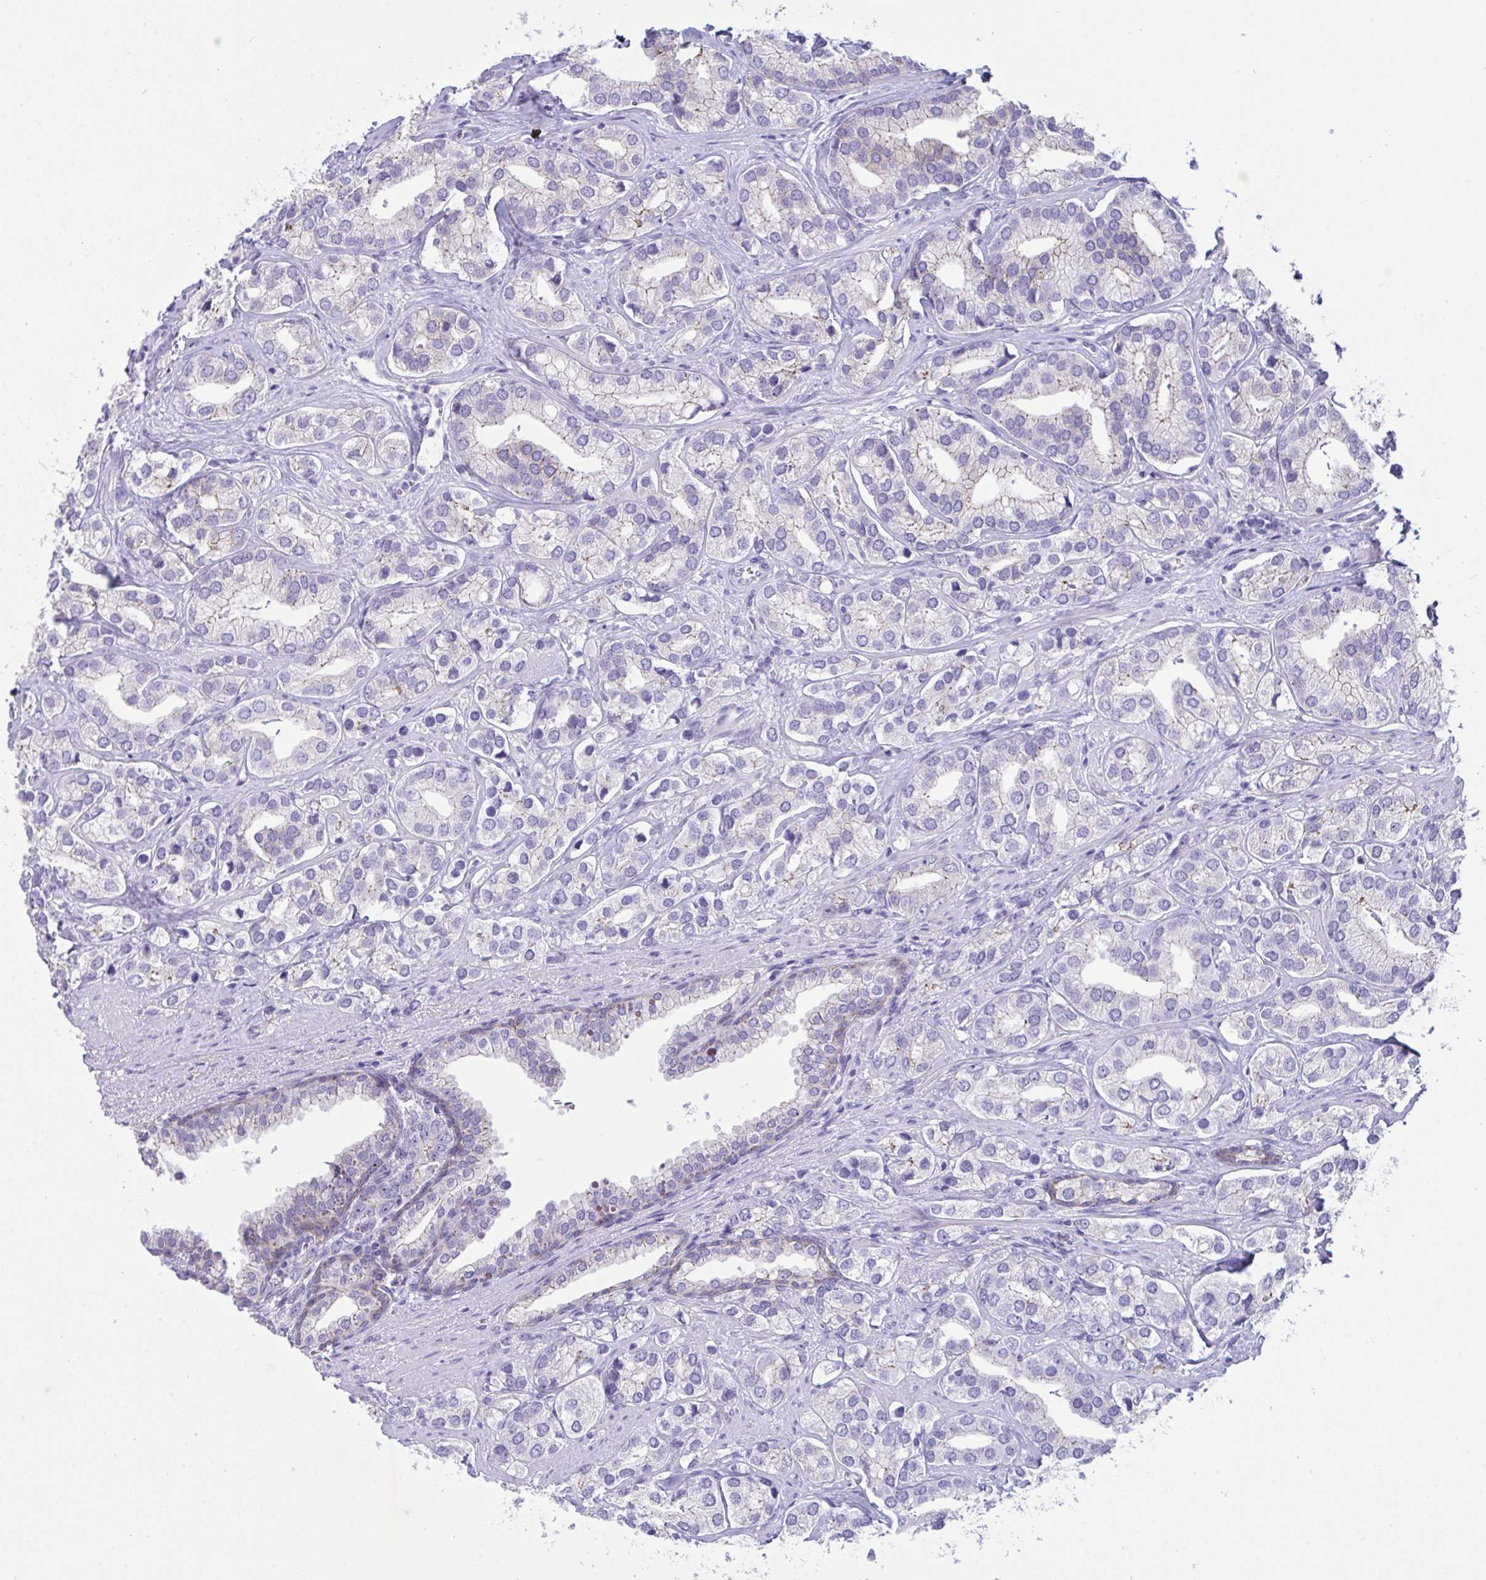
{"staining": {"intensity": "negative", "quantity": "none", "location": "none"}, "tissue": "prostate cancer", "cell_type": "Tumor cells", "image_type": "cancer", "snomed": [{"axis": "morphology", "description": "Adenocarcinoma, High grade"}, {"axis": "topography", "description": "Prostate"}], "caption": "The IHC micrograph has no significant expression in tumor cells of prostate high-grade adenocarcinoma tissue.", "gene": "GLB1L2", "patient": {"sex": "male", "age": 58}}